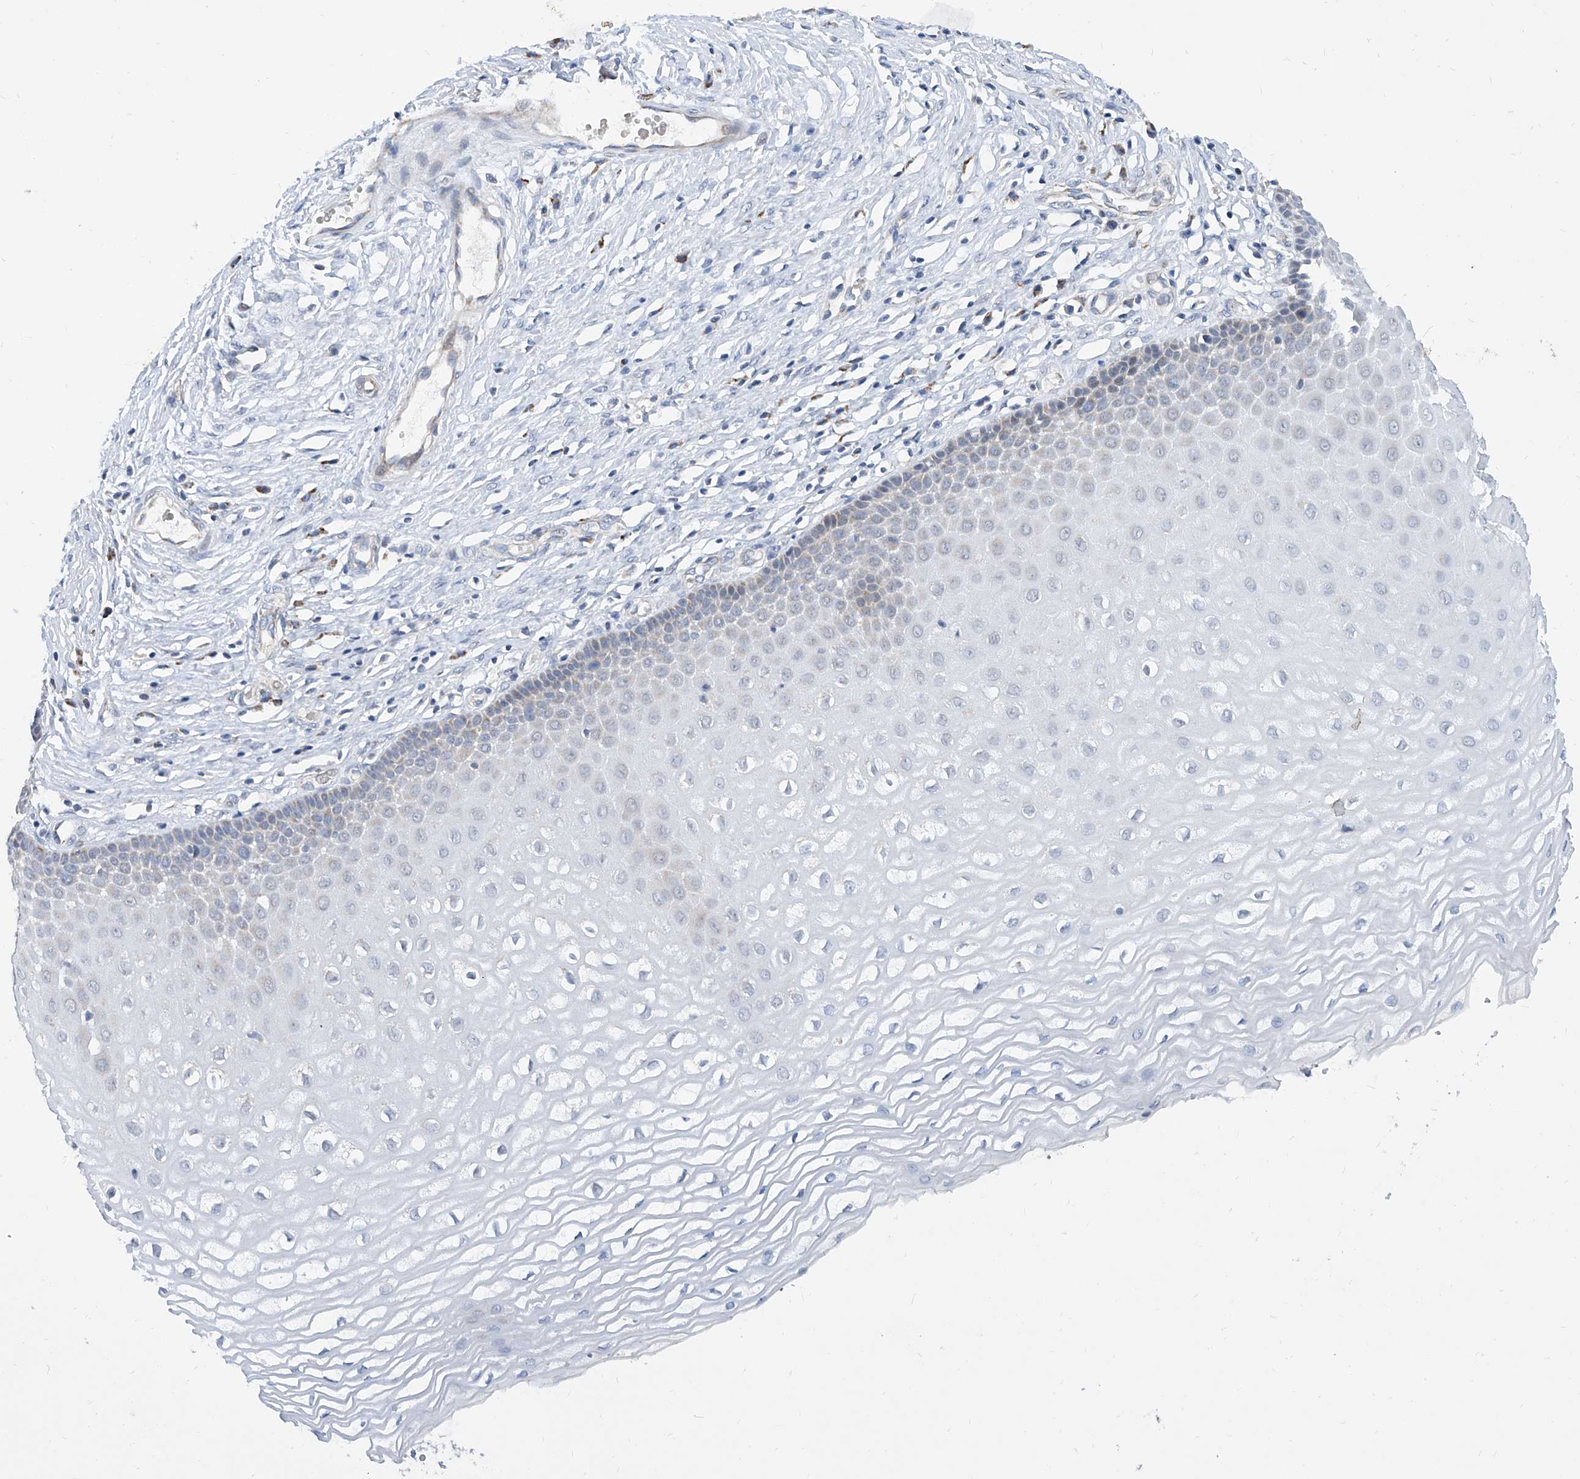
{"staining": {"intensity": "weak", "quantity": "<25%", "location": "cytoplasmic/membranous"}, "tissue": "cervix", "cell_type": "Glandular cells", "image_type": "normal", "snomed": [{"axis": "morphology", "description": "Normal tissue, NOS"}, {"axis": "topography", "description": "Cervix"}], "caption": "IHC micrograph of normal human cervix stained for a protein (brown), which shows no positivity in glandular cells. (DAB (3,3'-diaminobenzidine) IHC visualized using brightfield microscopy, high magnification).", "gene": "BPTF", "patient": {"sex": "female", "age": 55}}